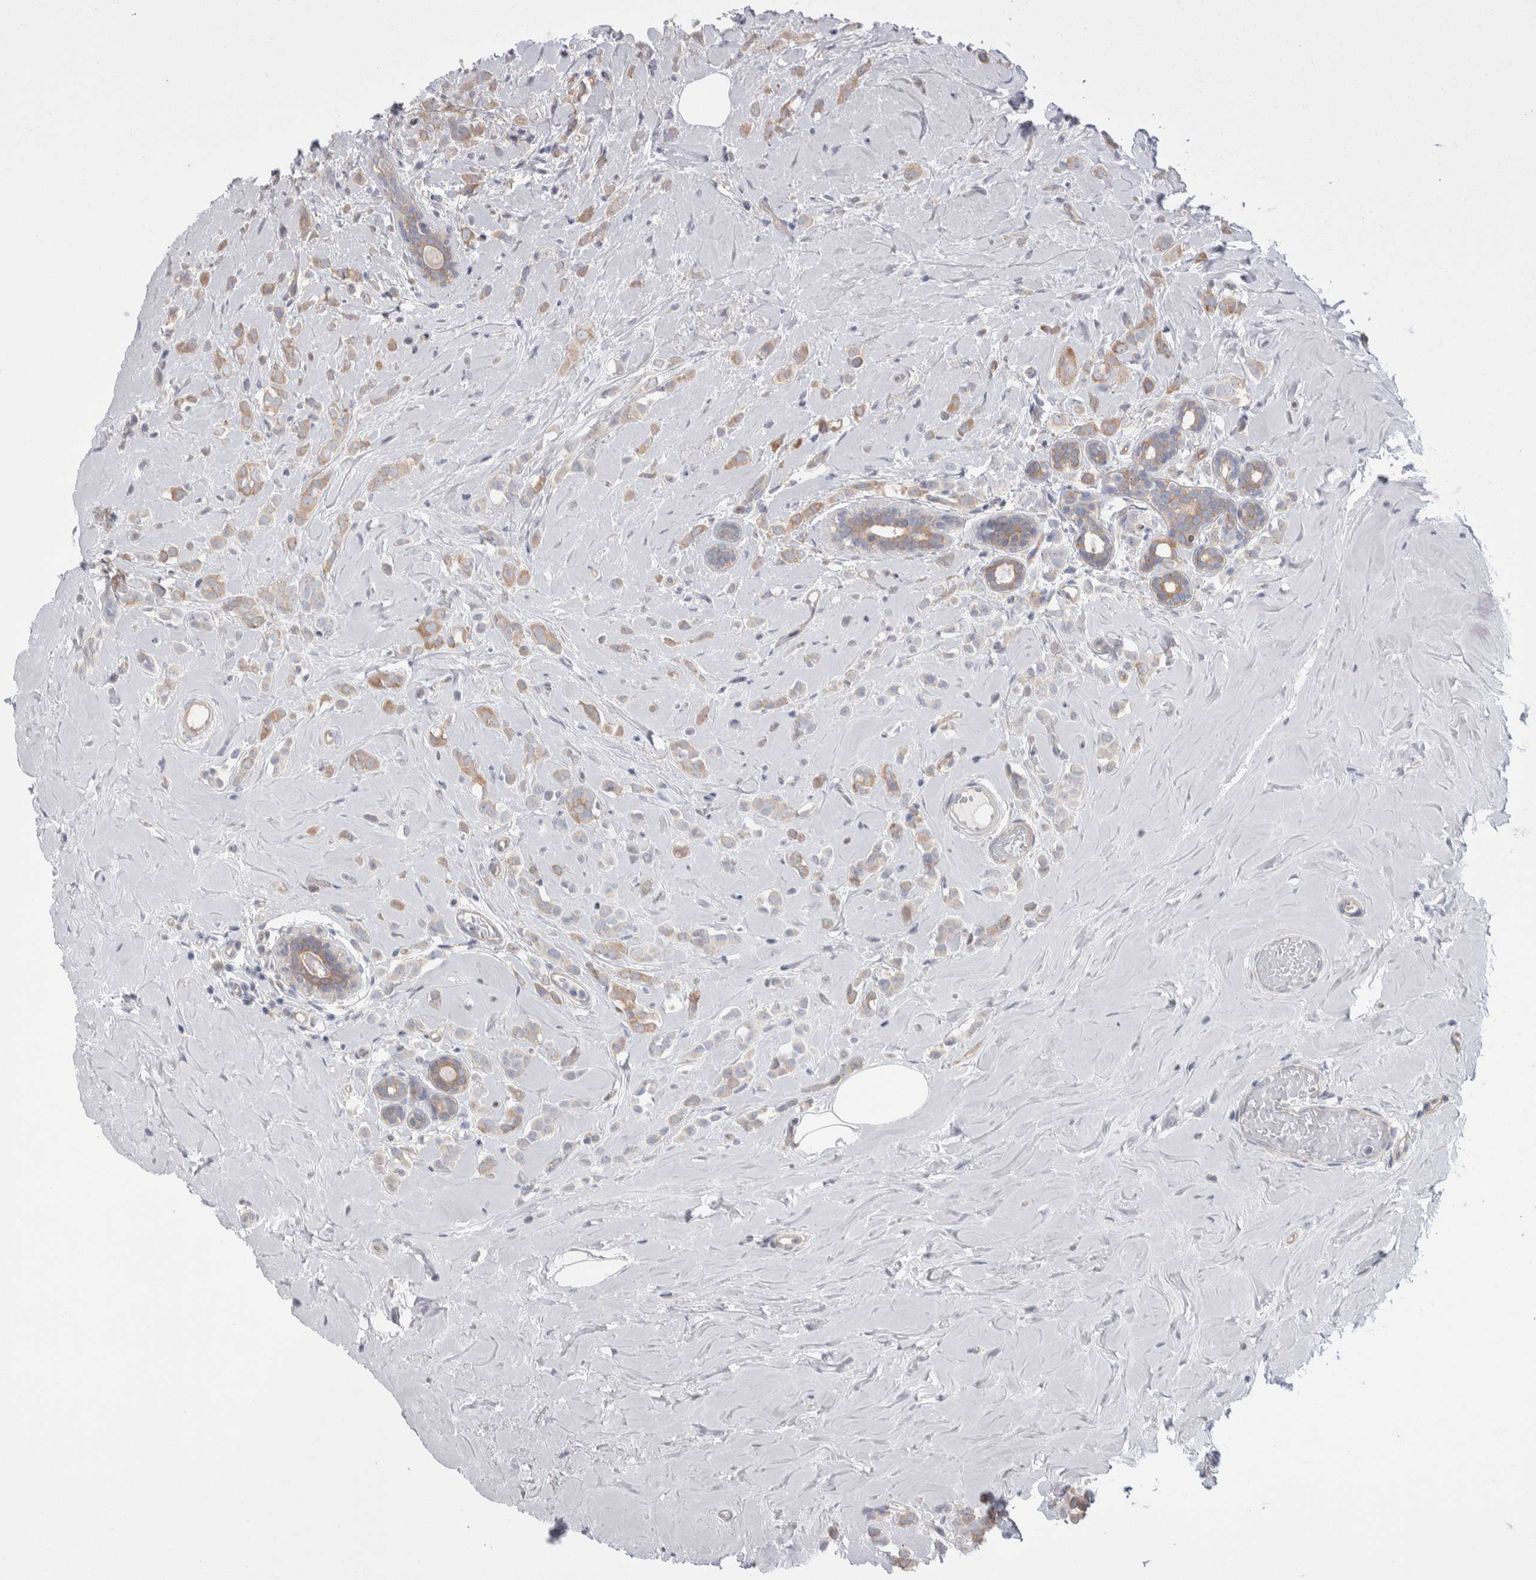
{"staining": {"intensity": "weak", "quantity": ">75%", "location": "cytoplasmic/membranous"}, "tissue": "breast cancer", "cell_type": "Tumor cells", "image_type": "cancer", "snomed": [{"axis": "morphology", "description": "Lobular carcinoma"}, {"axis": "topography", "description": "Breast"}], "caption": "Immunohistochemistry (DAB) staining of breast lobular carcinoma shows weak cytoplasmic/membranous protein positivity in approximately >75% of tumor cells.", "gene": "GPHN", "patient": {"sex": "female", "age": 47}}